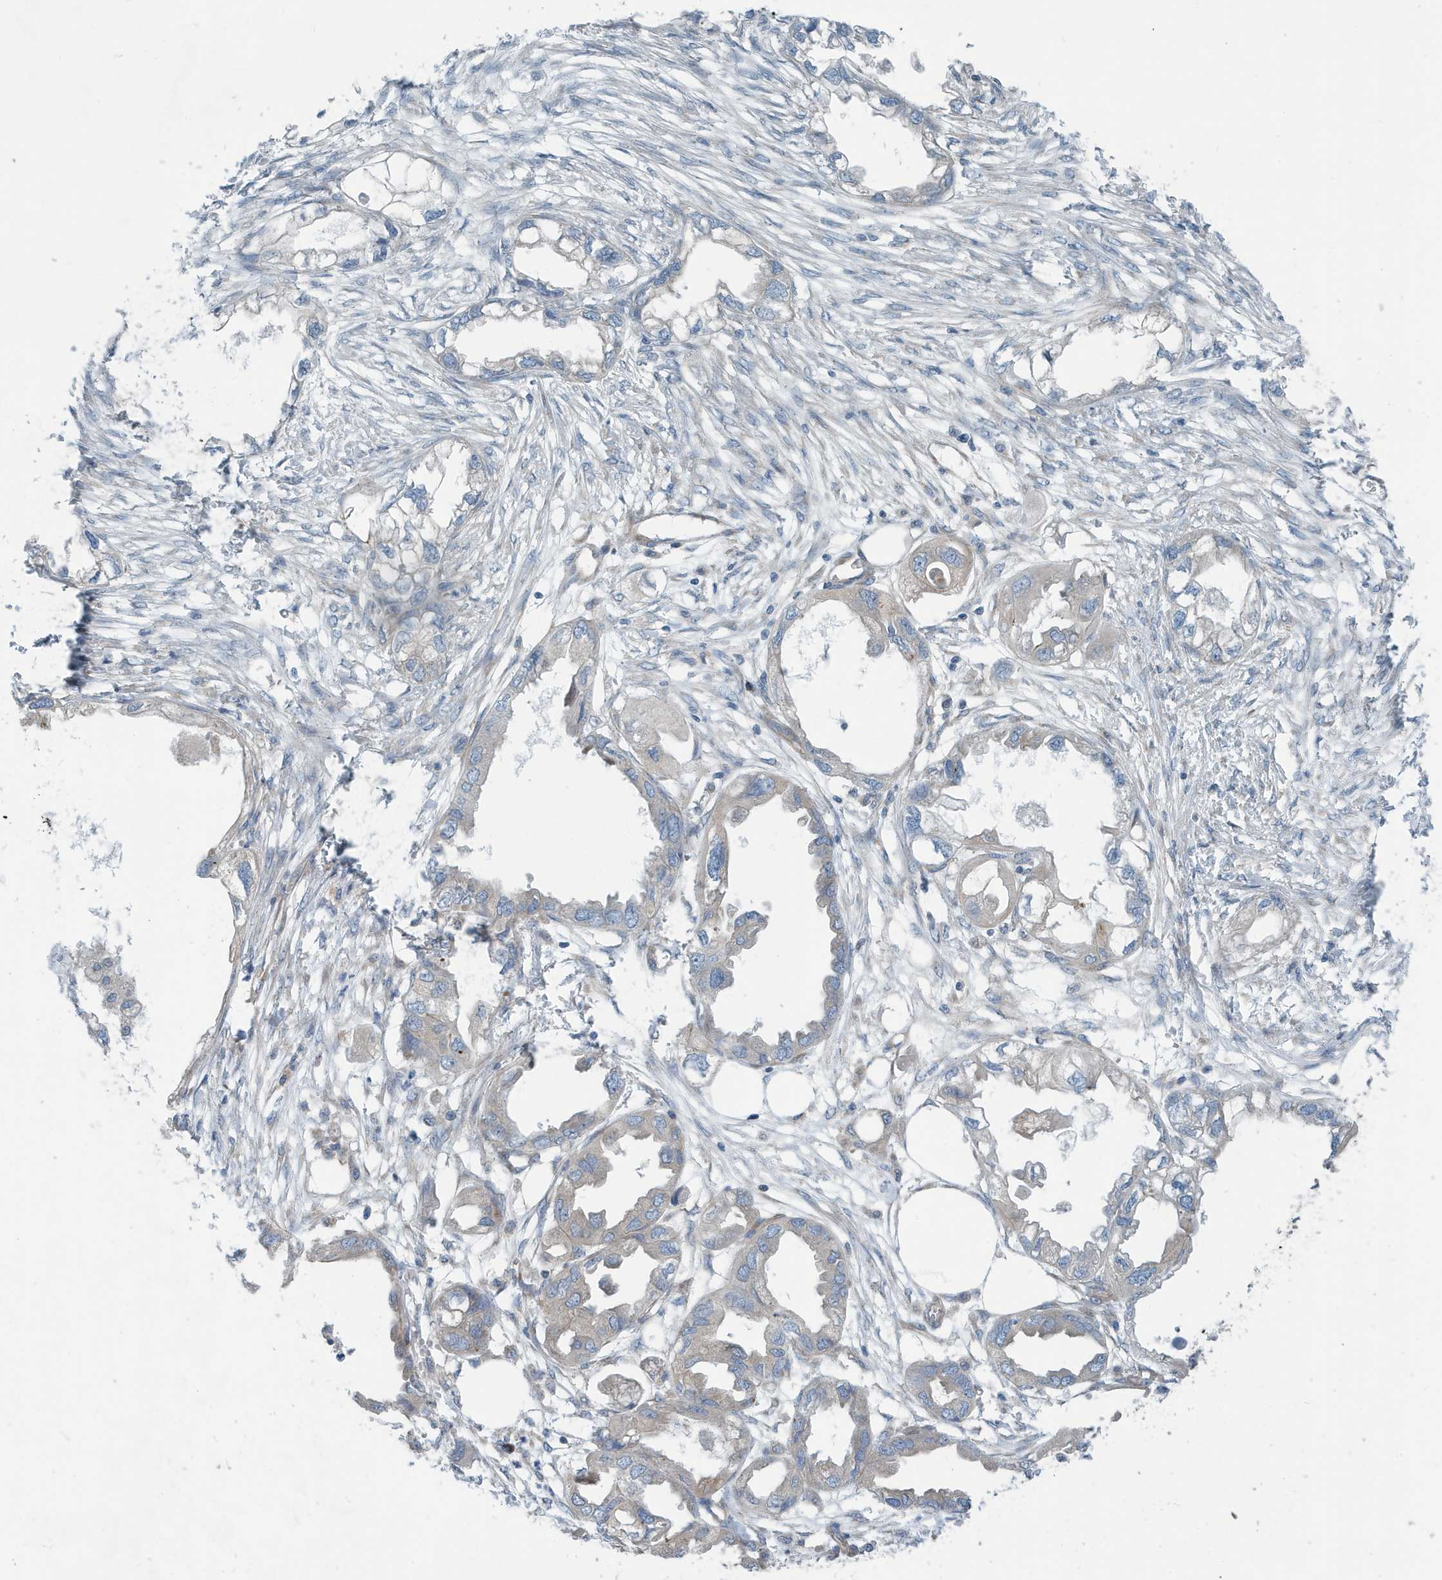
{"staining": {"intensity": "negative", "quantity": "none", "location": "none"}, "tissue": "endometrial cancer", "cell_type": "Tumor cells", "image_type": "cancer", "snomed": [{"axis": "morphology", "description": "Adenocarcinoma, NOS"}, {"axis": "morphology", "description": "Adenocarcinoma, metastatic, NOS"}, {"axis": "topography", "description": "Adipose tissue"}, {"axis": "topography", "description": "Endometrium"}], "caption": "IHC micrograph of neoplastic tissue: endometrial cancer stained with DAB displays no significant protein expression in tumor cells.", "gene": "PPM1M", "patient": {"sex": "female", "age": 67}}